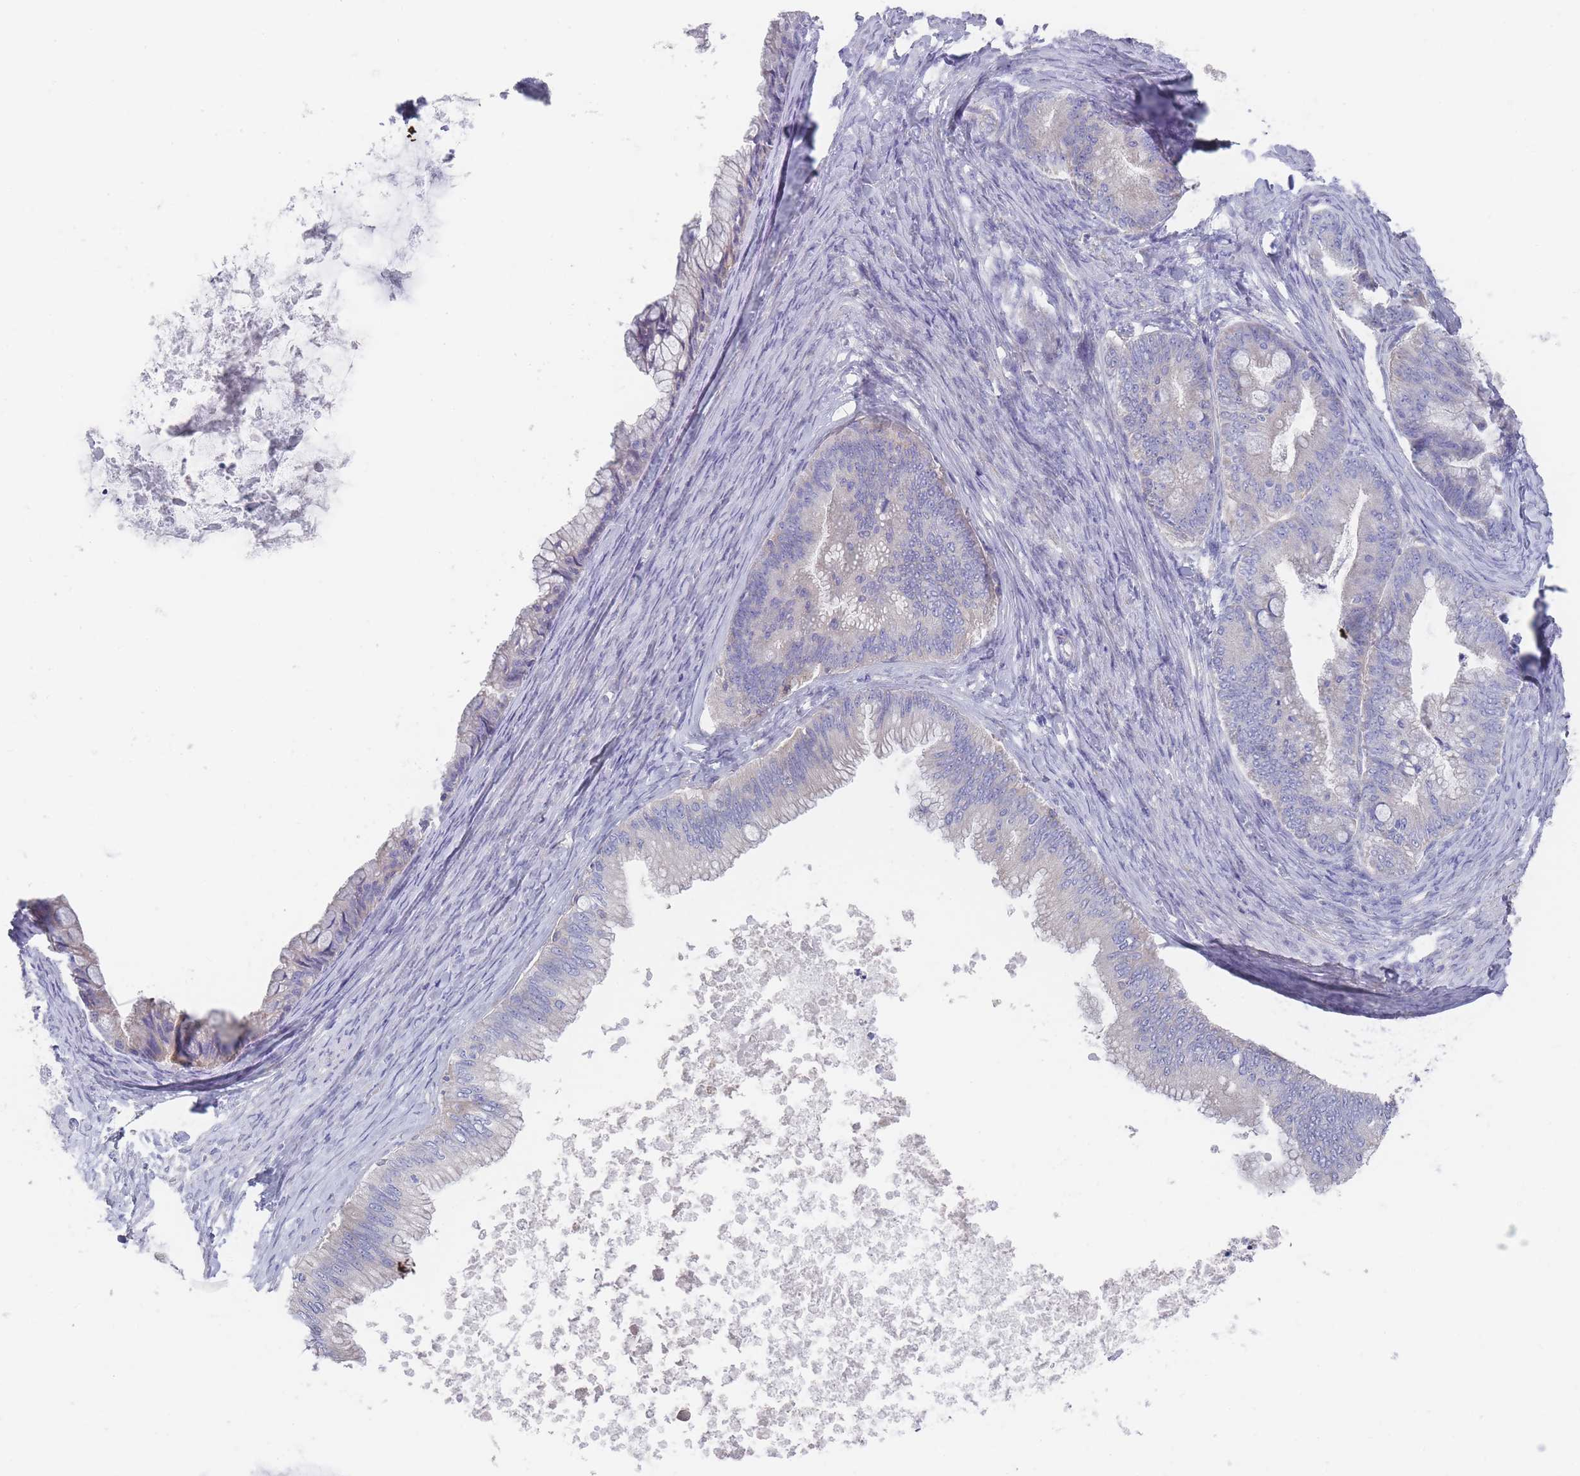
{"staining": {"intensity": "negative", "quantity": "none", "location": "none"}, "tissue": "ovarian cancer", "cell_type": "Tumor cells", "image_type": "cancer", "snomed": [{"axis": "morphology", "description": "Cystadenocarcinoma, mucinous, NOS"}, {"axis": "topography", "description": "Ovary"}], "caption": "This is a photomicrograph of immunohistochemistry (IHC) staining of ovarian cancer (mucinous cystadenocarcinoma), which shows no positivity in tumor cells.", "gene": "SCCPDH", "patient": {"sex": "female", "age": 35}}